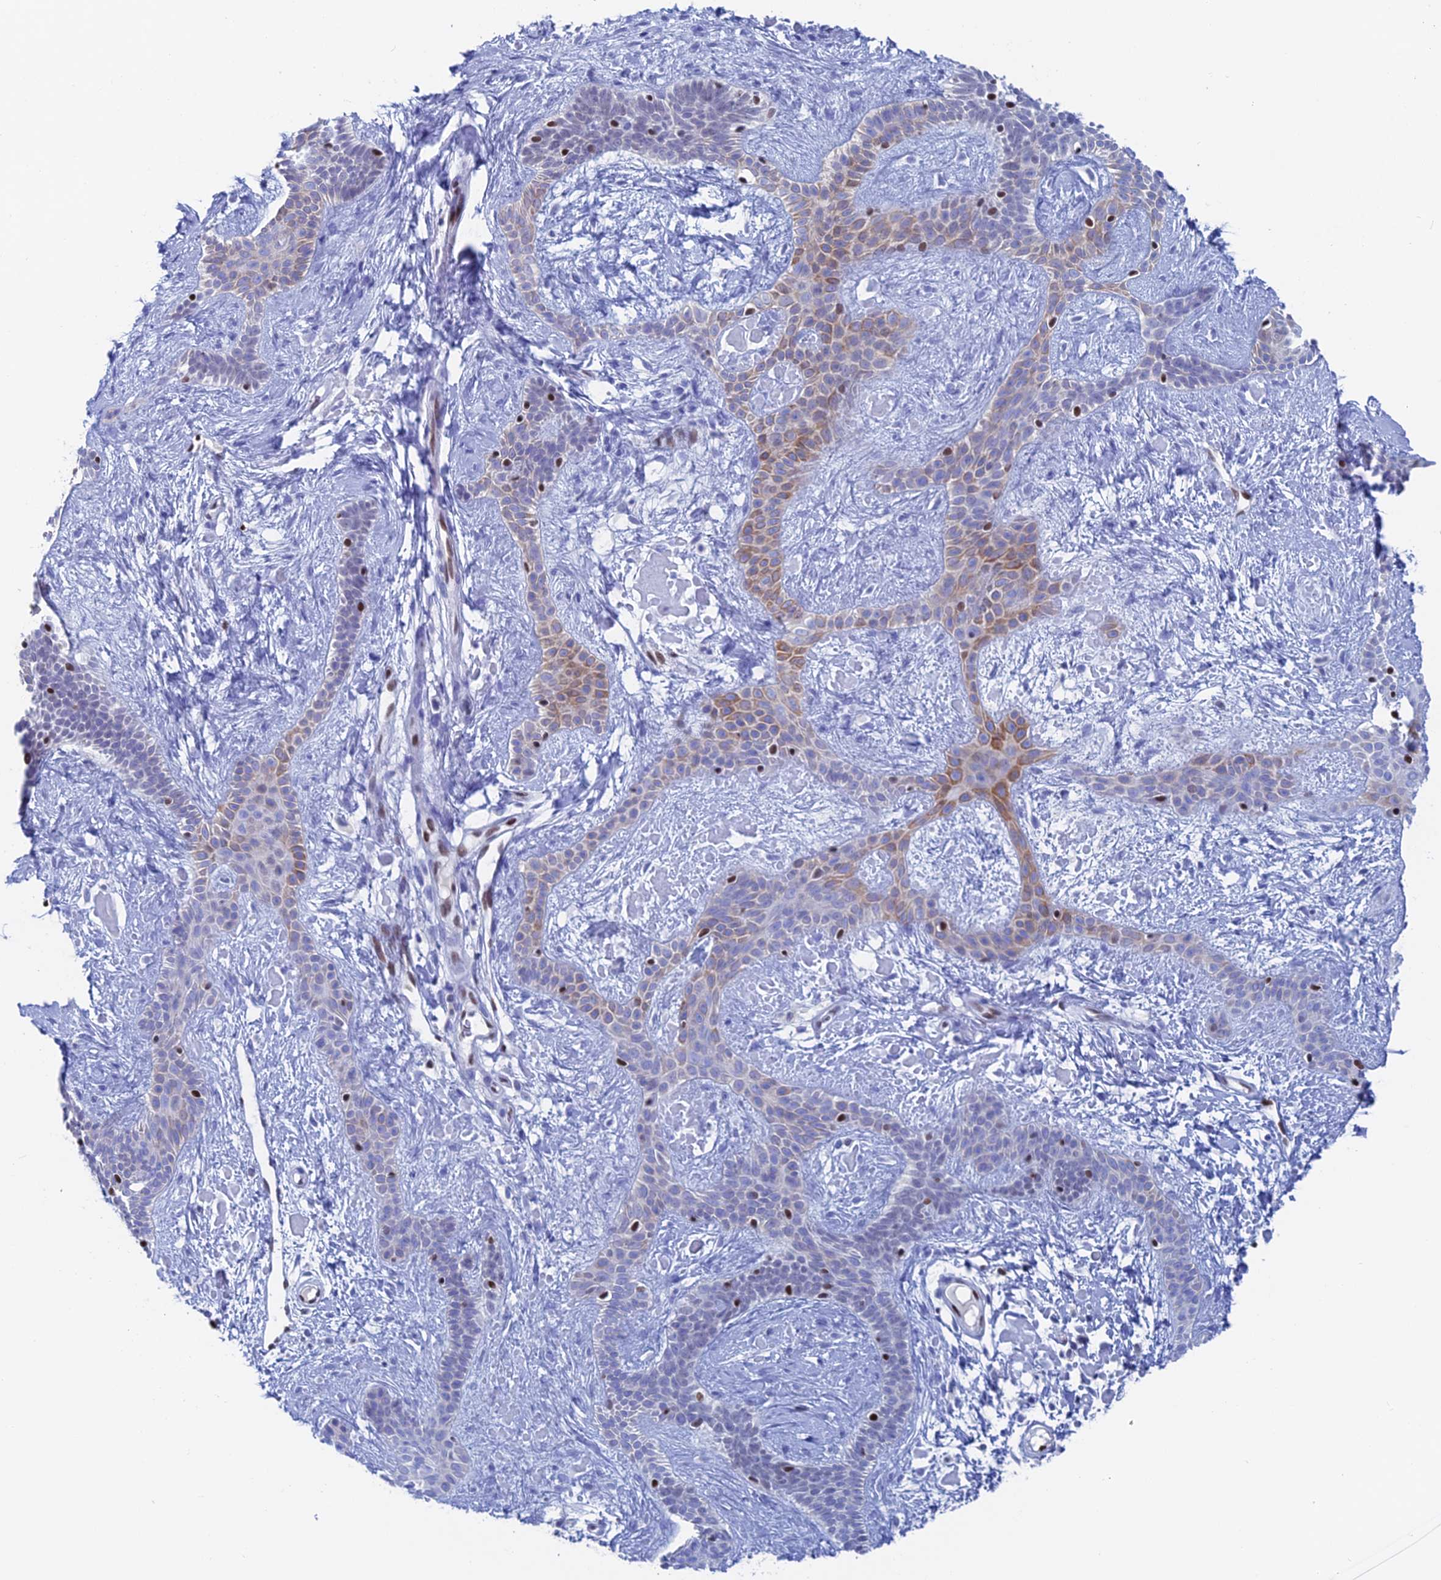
{"staining": {"intensity": "moderate", "quantity": "<25%", "location": "cytoplasmic/membranous"}, "tissue": "skin cancer", "cell_type": "Tumor cells", "image_type": "cancer", "snomed": [{"axis": "morphology", "description": "Basal cell carcinoma"}, {"axis": "topography", "description": "Skin"}], "caption": "Human skin cancer stained with a brown dye demonstrates moderate cytoplasmic/membranous positive positivity in approximately <25% of tumor cells.", "gene": "NOL4L", "patient": {"sex": "male", "age": 78}}